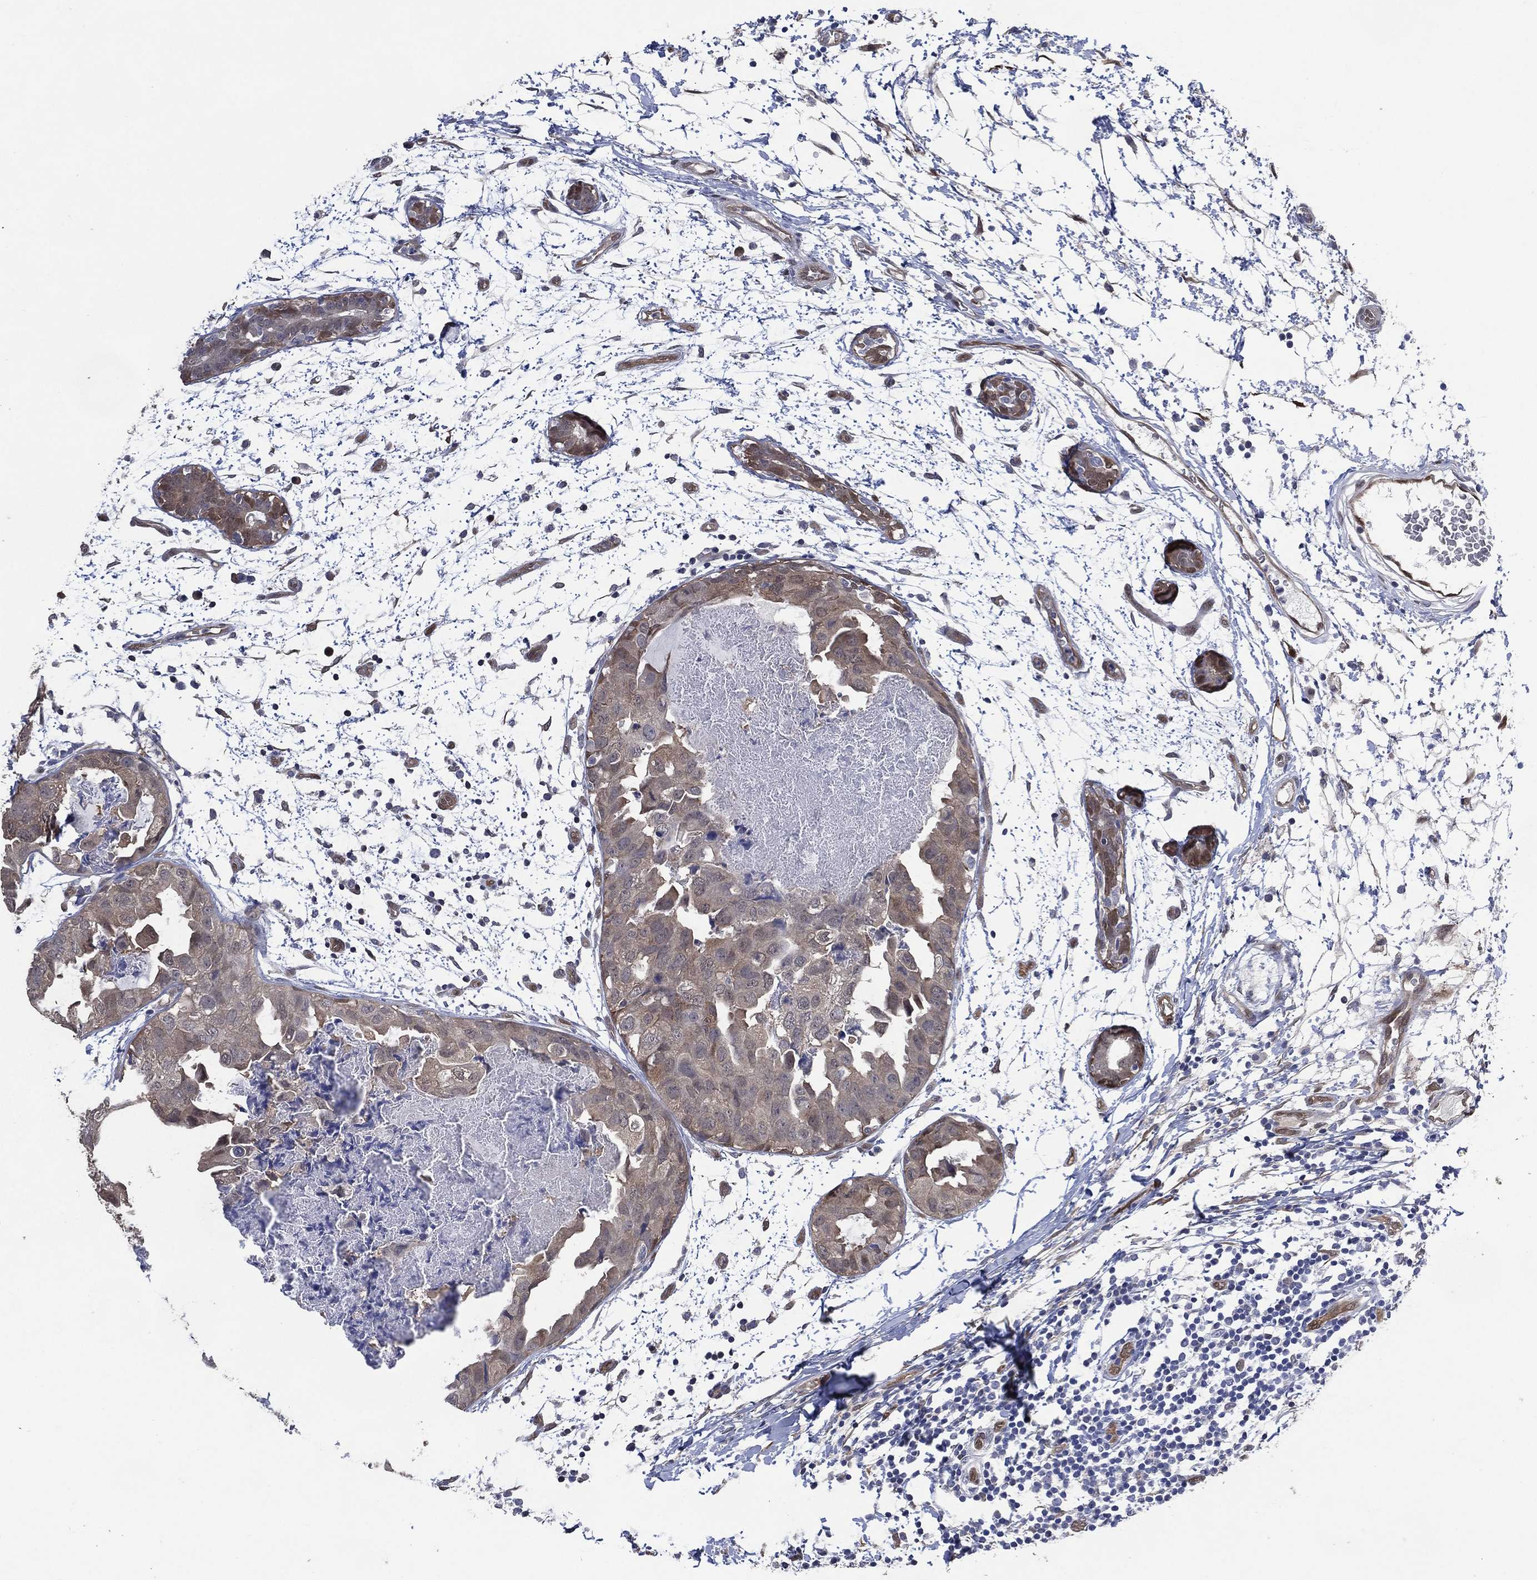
{"staining": {"intensity": "weak", "quantity": "<25%", "location": "cytoplasmic/membranous"}, "tissue": "breast cancer", "cell_type": "Tumor cells", "image_type": "cancer", "snomed": [{"axis": "morphology", "description": "Normal tissue, NOS"}, {"axis": "morphology", "description": "Duct carcinoma"}, {"axis": "topography", "description": "Breast"}], "caption": "DAB immunohistochemical staining of breast cancer shows no significant staining in tumor cells. (DAB (3,3'-diaminobenzidine) immunohistochemistry, high magnification).", "gene": "AK1", "patient": {"sex": "female", "age": 40}}